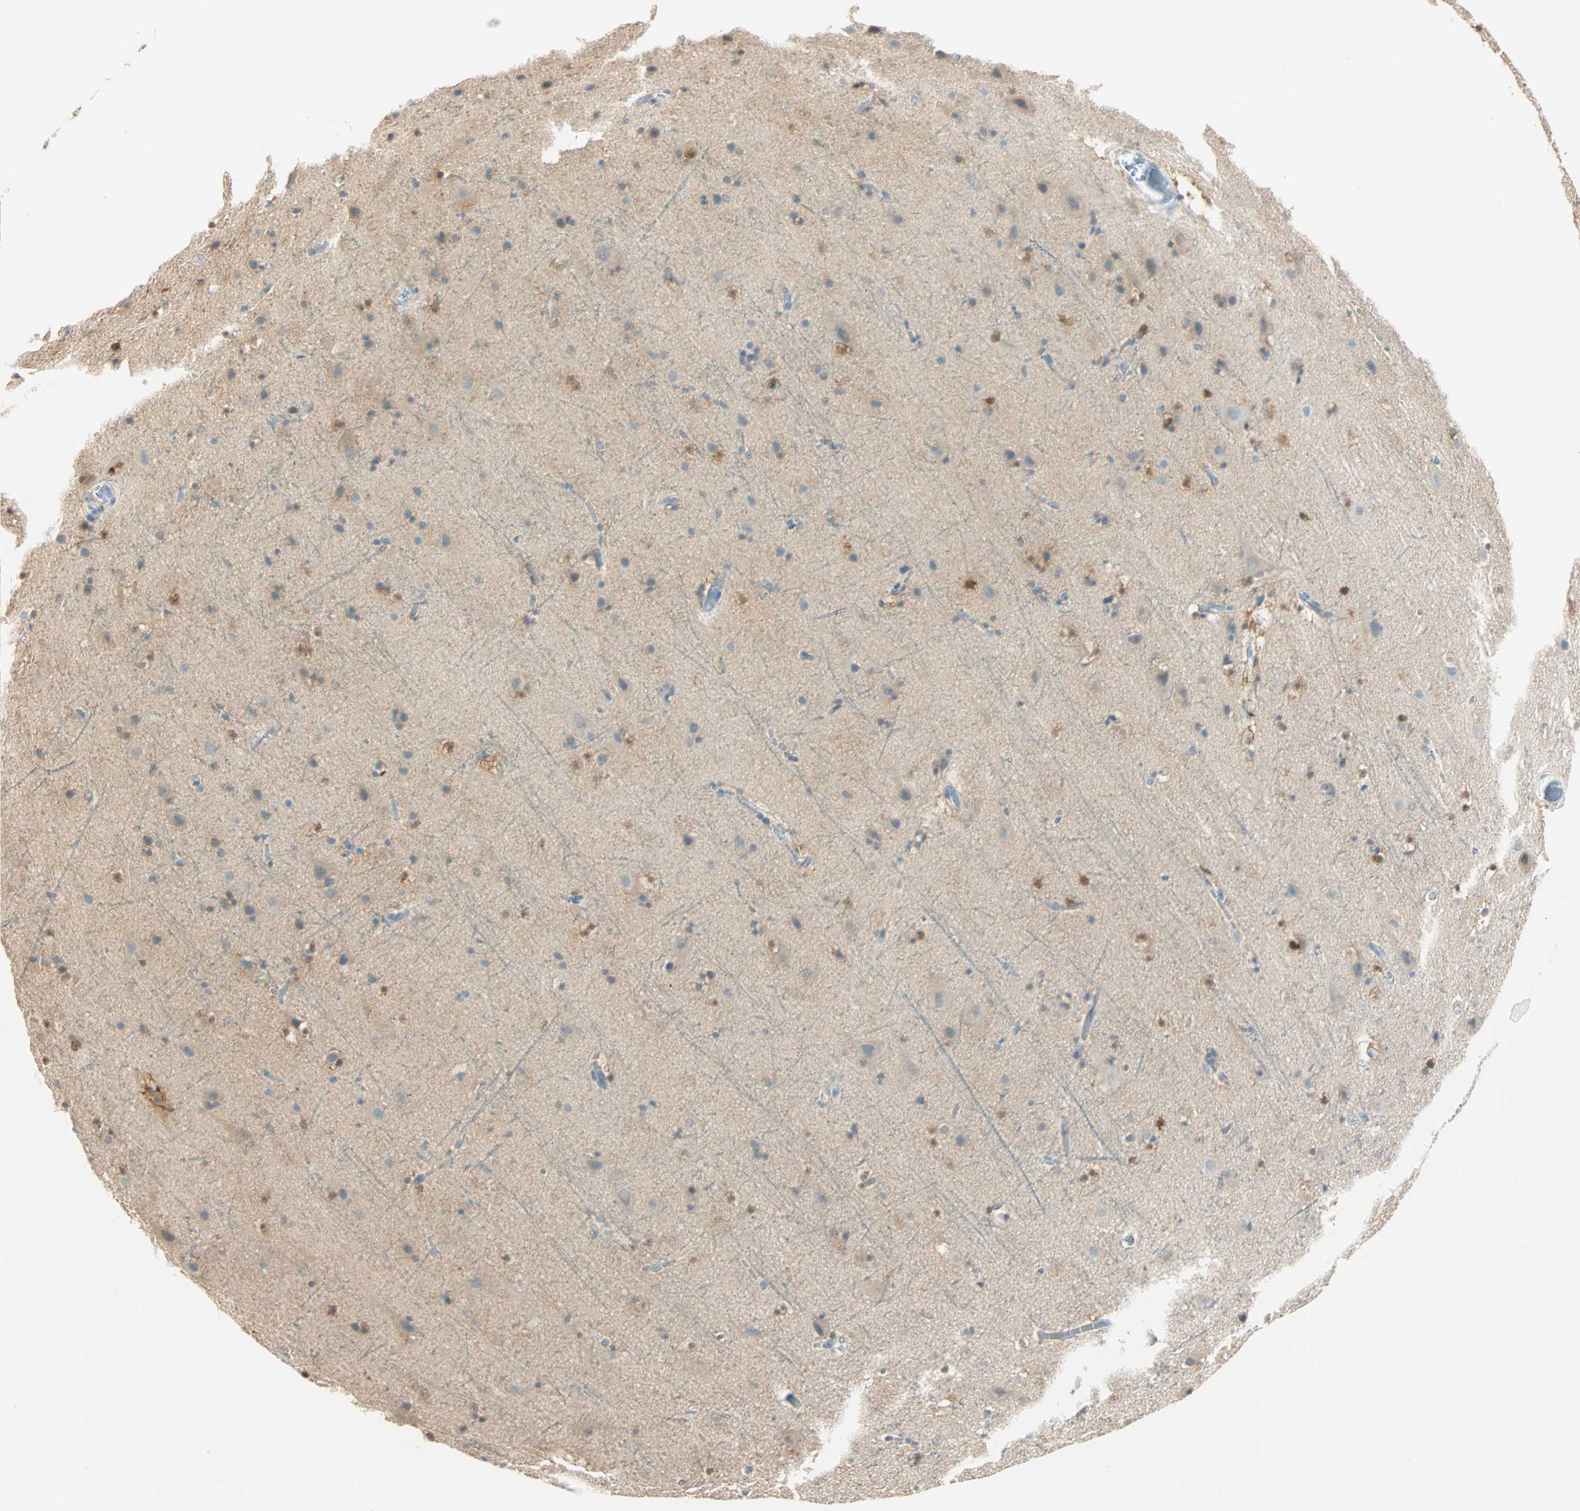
{"staining": {"intensity": "weak", "quantity": "<25%", "location": "cytoplasmic/membranous"}, "tissue": "cerebral cortex", "cell_type": "Endothelial cells", "image_type": "normal", "snomed": [{"axis": "morphology", "description": "Normal tissue, NOS"}, {"axis": "topography", "description": "Cerebral cortex"}], "caption": "Endothelial cells show no significant staining in unremarkable cerebral cortex. (DAB (3,3'-diaminobenzidine) IHC, high magnification).", "gene": "ATF6", "patient": {"sex": "male", "age": 45}}